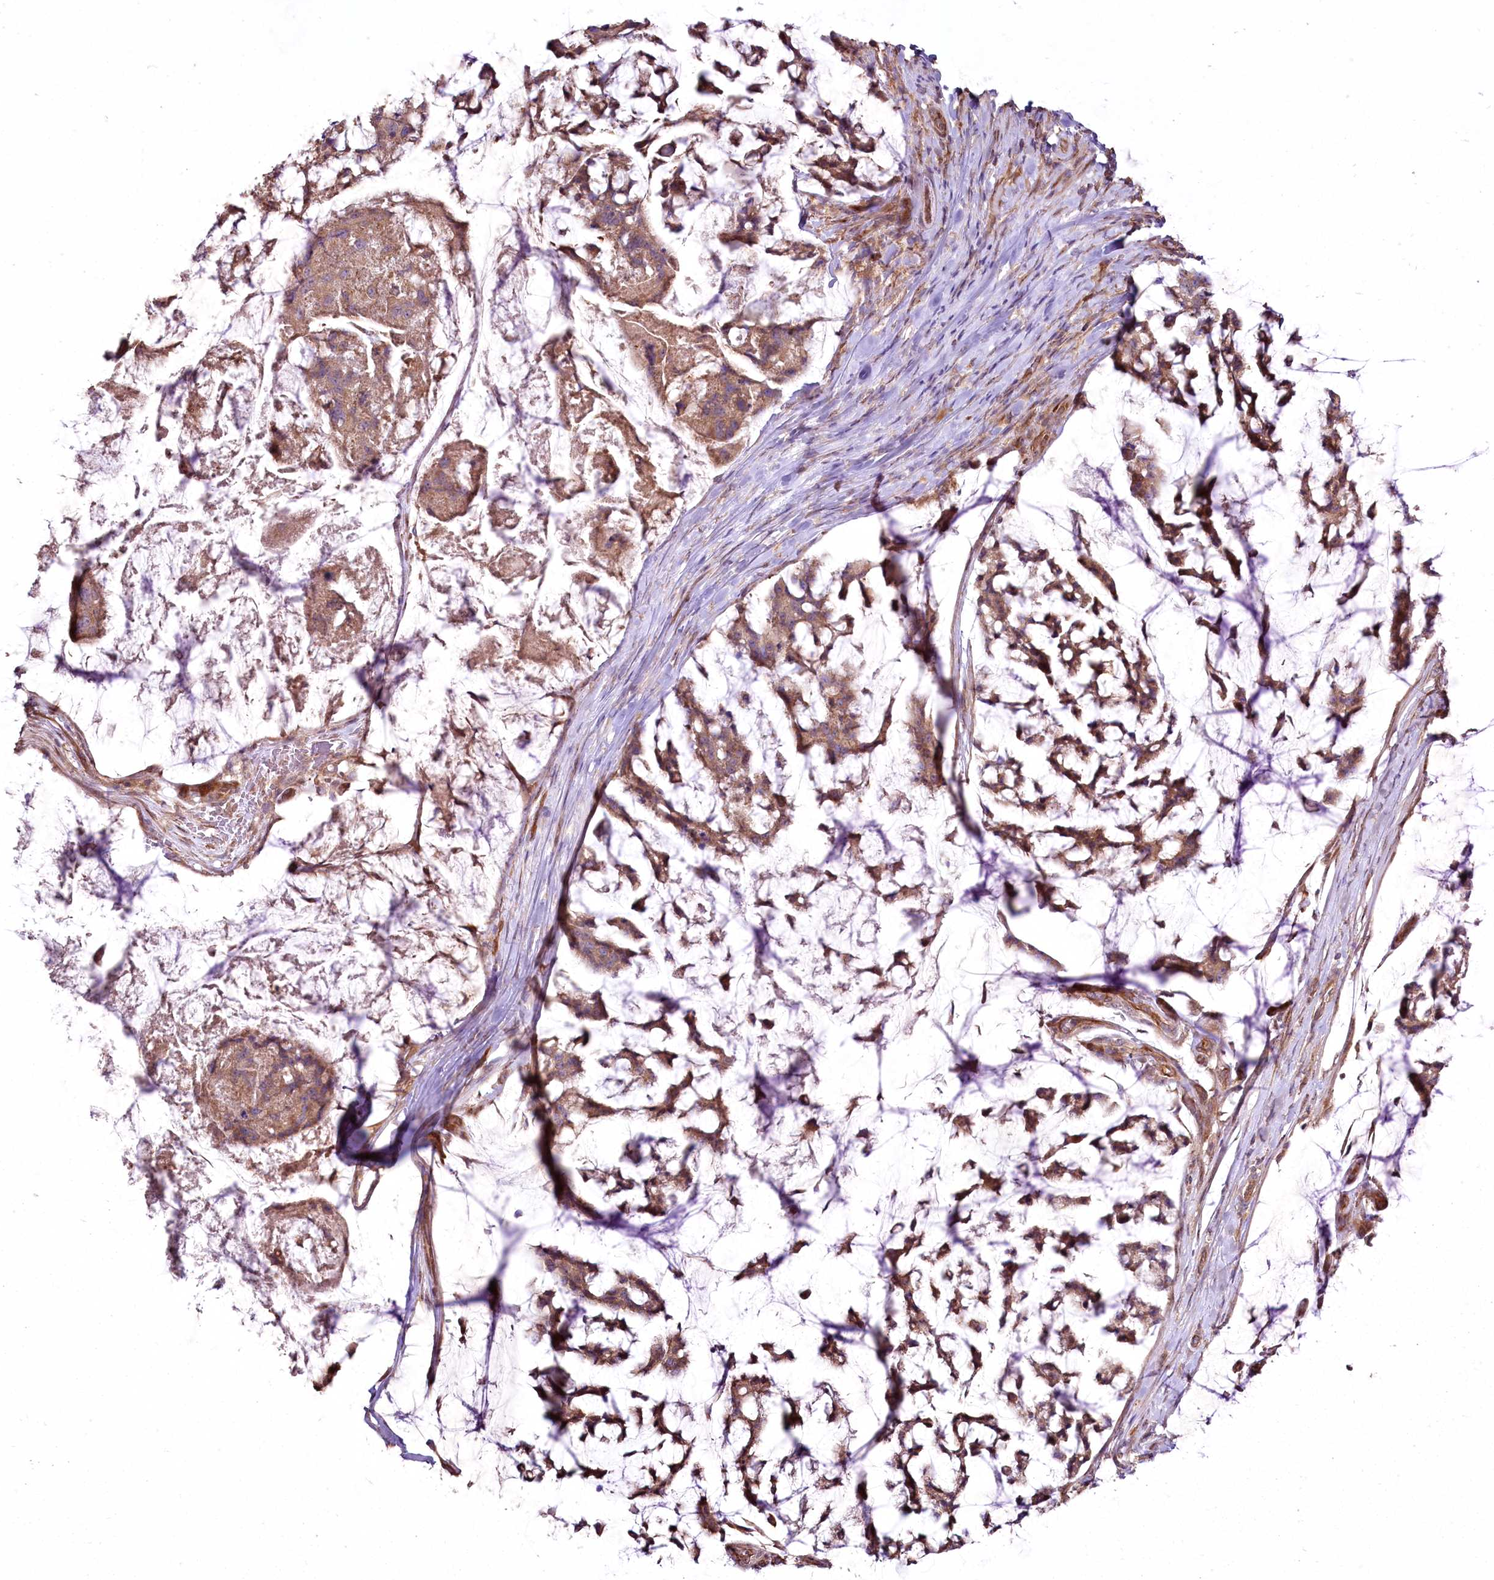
{"staining": {"intensity": "moderate", "quantity": ">75%", "location": "cytoplasmic/membranous"}, "tissue": "stomach cancer", "cell_type": "Tumor cells", "image_type": "cancer", "snomed": [{"axis": "morphology", "description": "Adenocarcinoma, NOS"}, {"axis": "topography", "description": "Stomach, lower"}], "caption": "A brown stain highlights moderate cytoplasmic/membranous positivity of a protein in stomach adenocarcinoma tumor cells. (IHC, brightfield microscopy, high magnification).", "gene": "SH3TC1", "patient": {"sex": "male", "age": 67}}